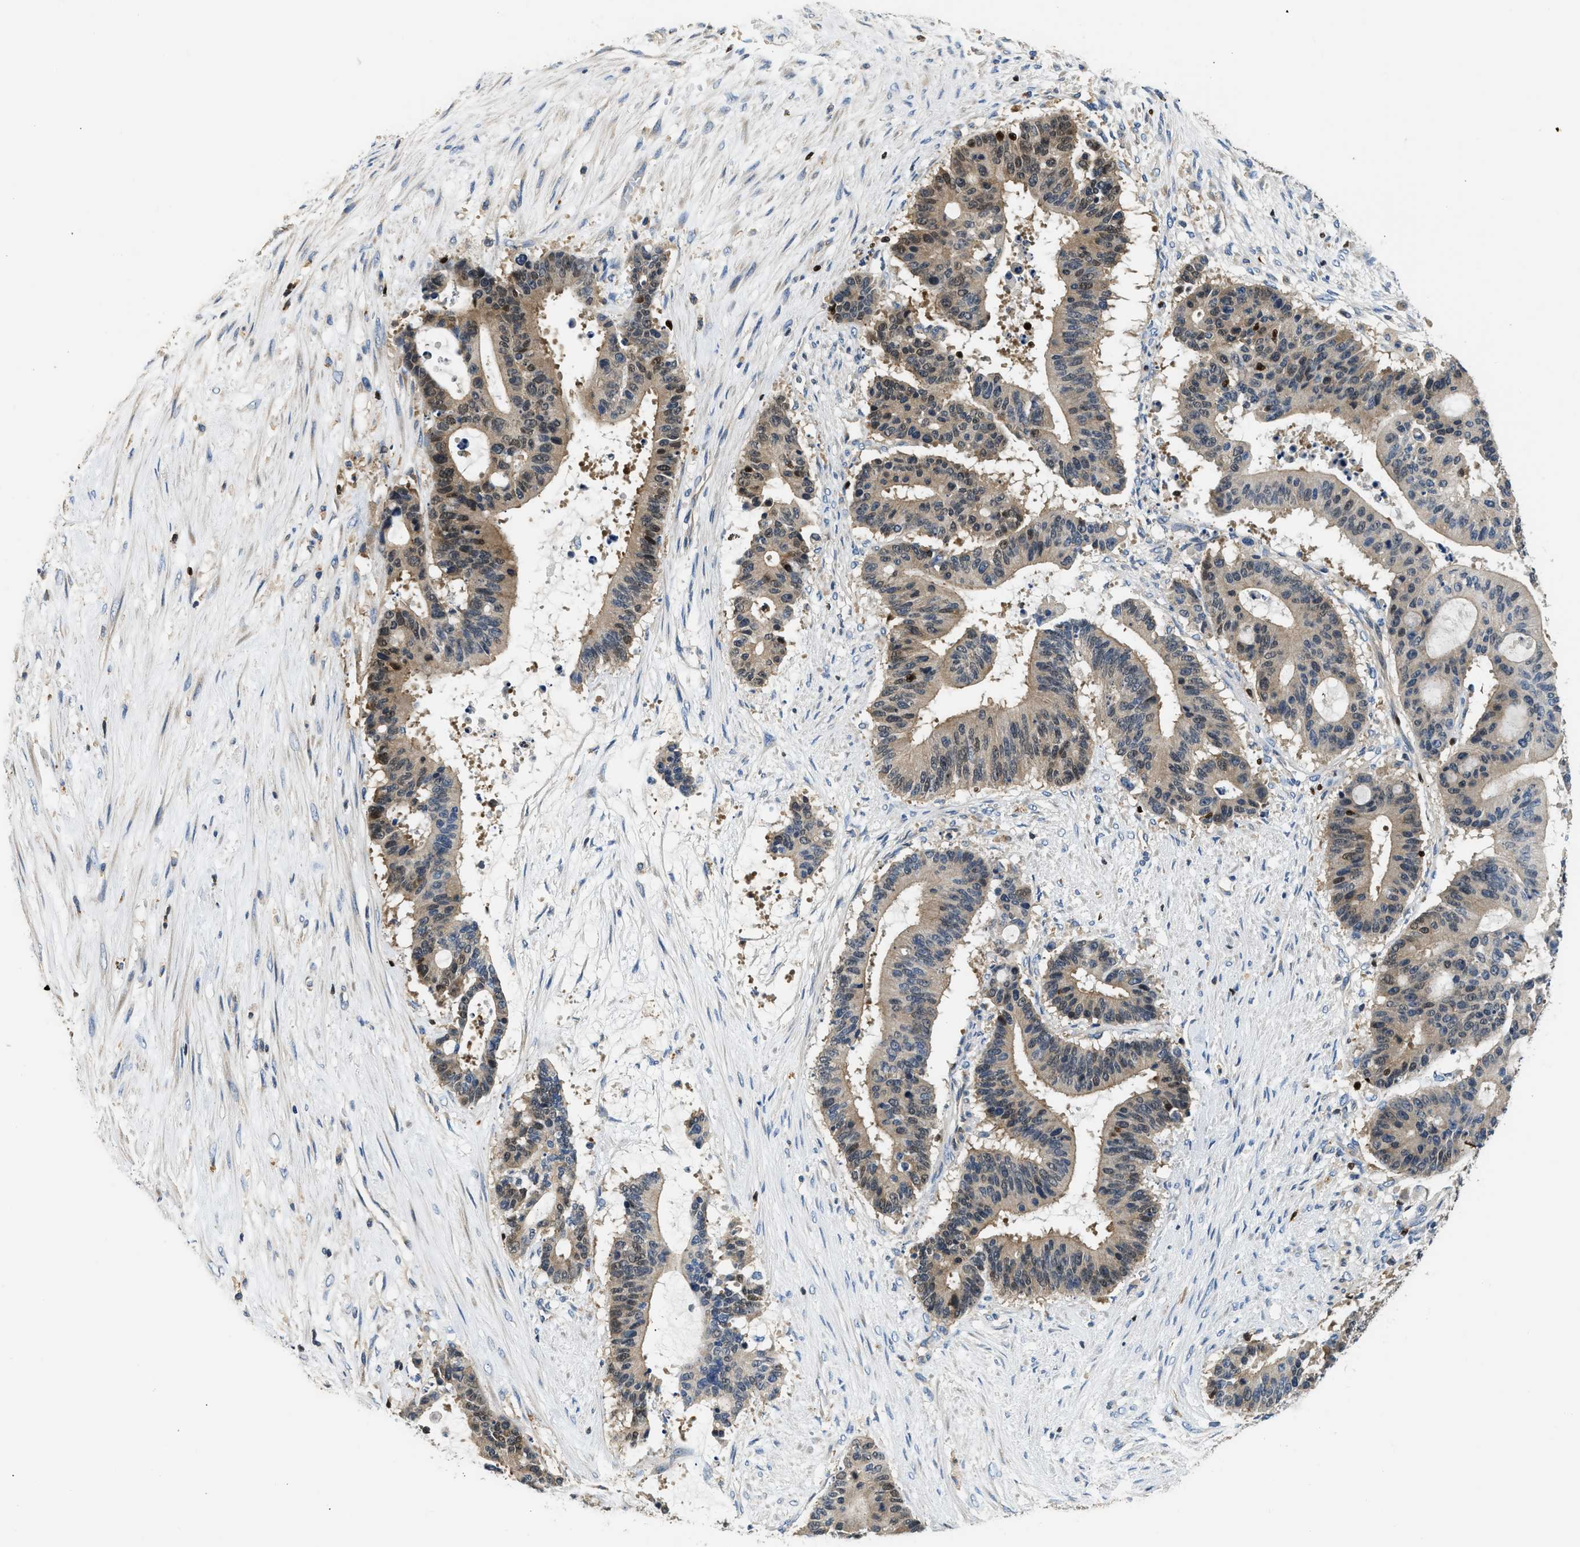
{"staining": {"intensity": "weak", "quantity": ">75%", "location": "cytoplasmic/membranous"}, "tissue": "liver cancer", "cell_type": "Tumor cells", "image_type": "cancer", "snomed": [{"axis": "morphology", "description": "Cholangiocarcinoma"}, {"axis": "topography", "description": "Liver"}], "caption": "Protein analysis of cholangiocarcinoma (liver) tissue demonstrates weak cytoplasmic/membranous positivity in about >75% of tumor cells.", "gene": "TOX", "patient": {"sex": "female", "age": 73}}